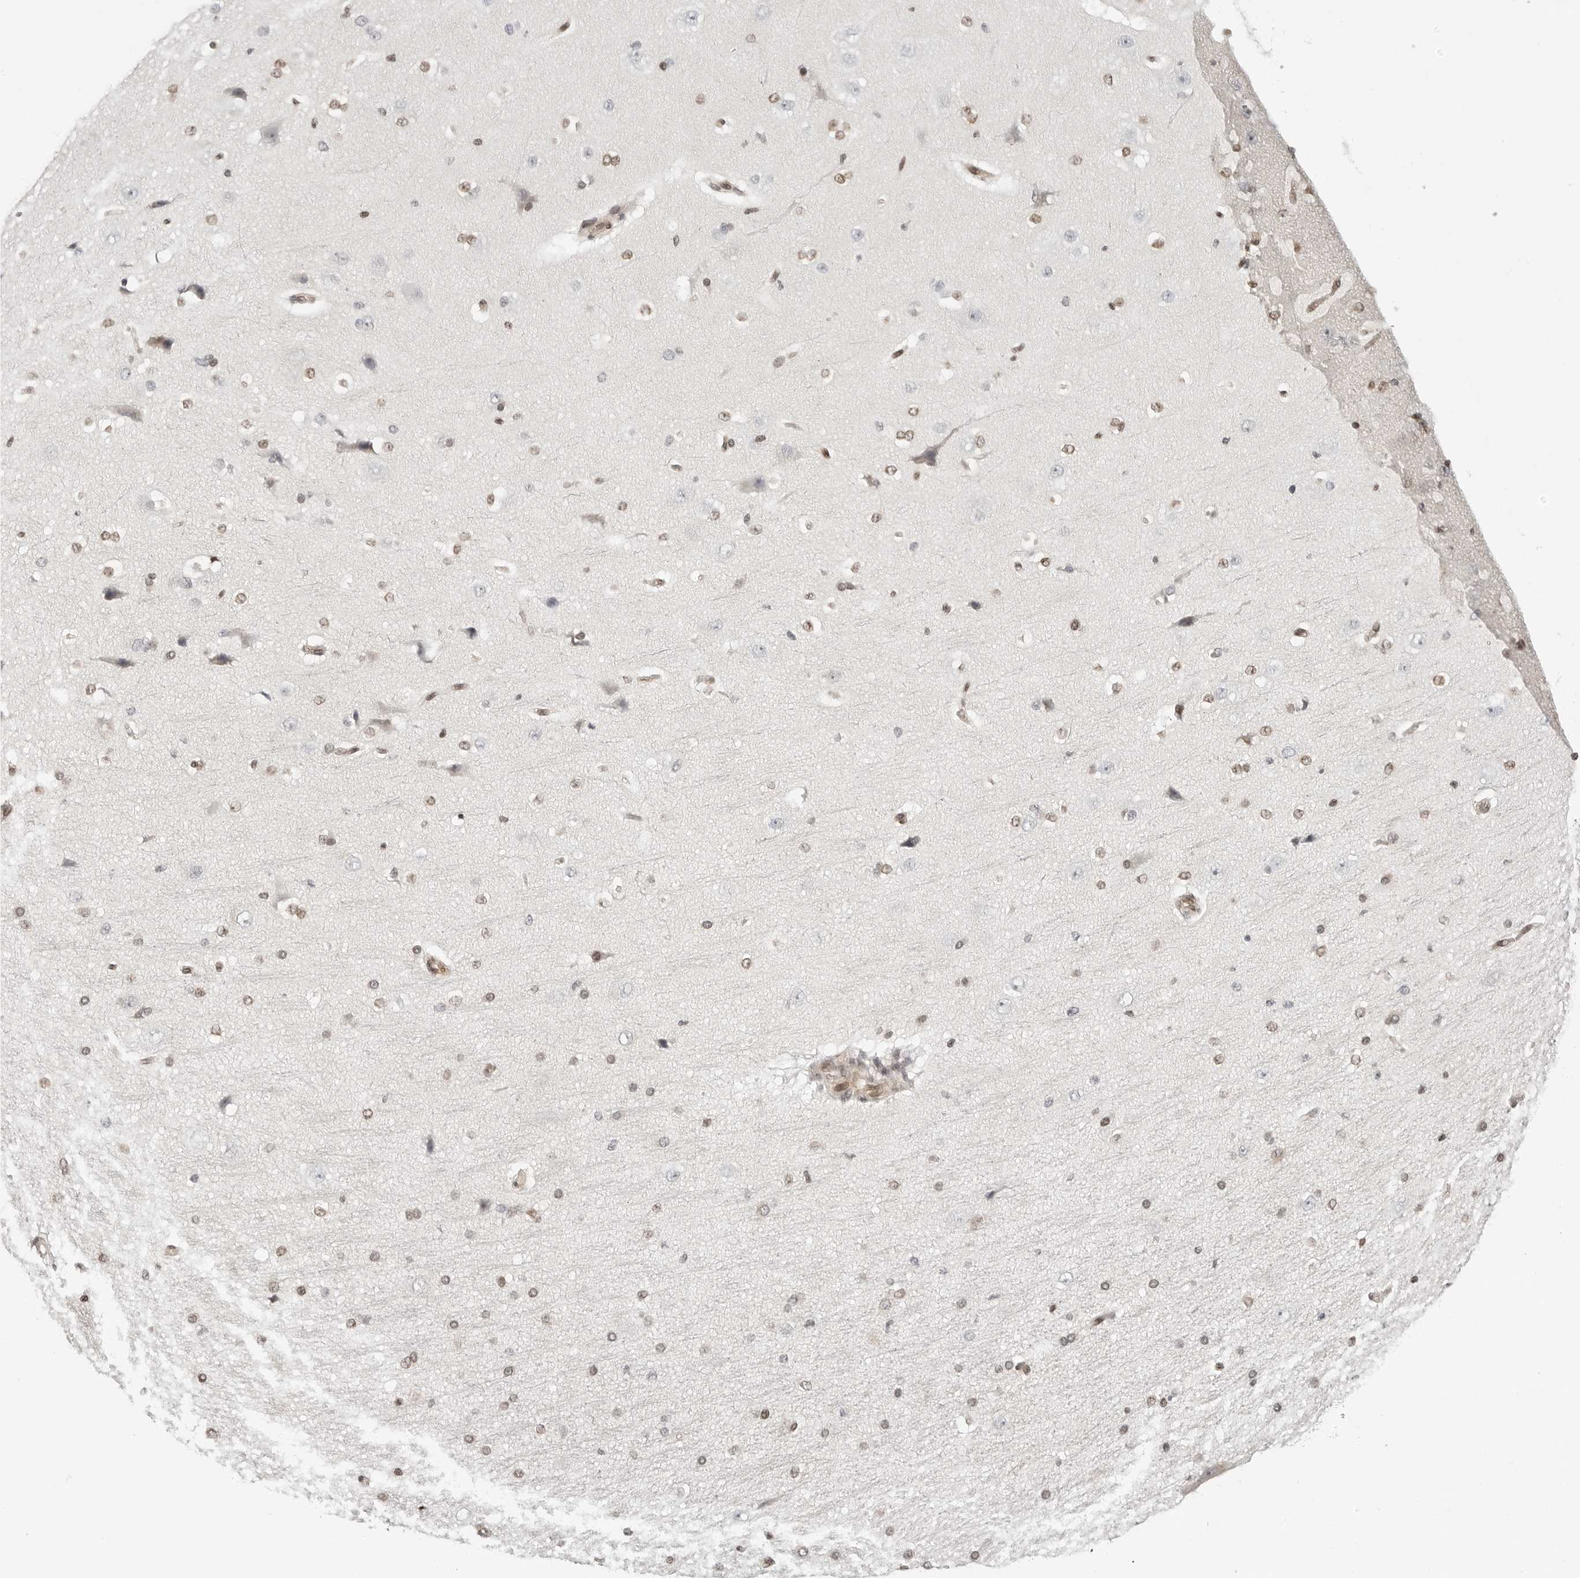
{"staining": {"intensity": "weak", "quantity": ">75%", "location": "nuclear"}, "tissue": "cerebral cortex", "cell_type": "Endothelial cells", "image_type": "normal", "snomed": [{"axis": "morphology", "description": "Normal tissue, NOS"}, {"axis": "morphology", "description": "Developmental malformation"}, {"axis": "topography", "description": "Cerebral cortex"}], "caption": "Unremarkable cerebral cortex displays weak nuclear expression in approximately >75% of endothelial cells, visualized by immunohistochemistry. The protein is stained brown, and the nuclei are stained in blue (DAB IHC with brightfield microscopy, high magnification).", "gene": "C8orf33", "patient": {"sex": "female", "age": 30}}